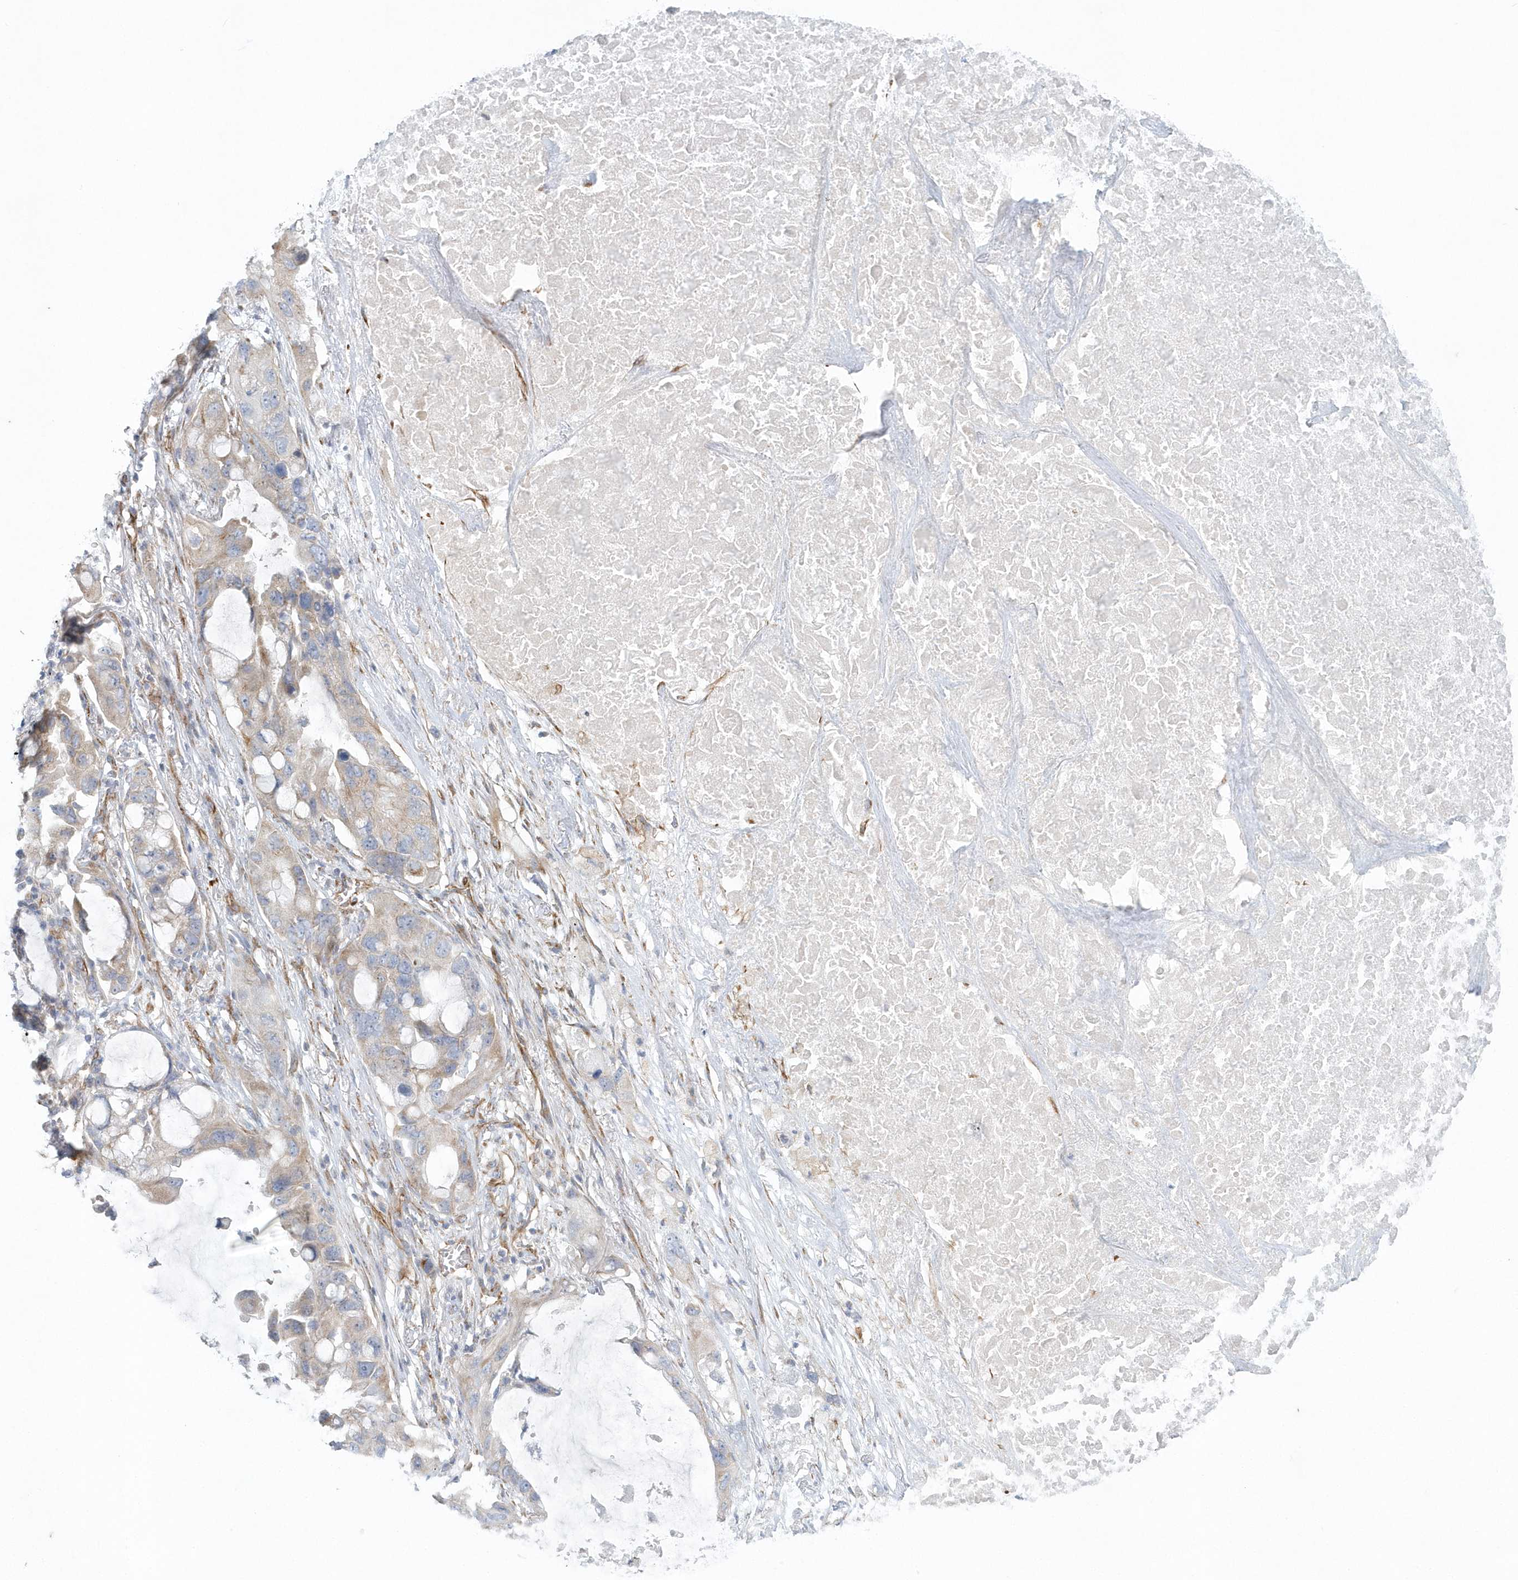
{"staining": {"intensity": "weak", "quantity": "<25%", "location": "cytoplasmic/membranous"}, "tissue": "lung cancer", "cell_type": "Tumor cells", "image_type": "cancer", "snomed": [{"axis": "morphology", "description": "Squamous cell carcinoma, NOS"}, {"axis": "topography", "description": "Lung"}], "caption": "Image shows no protein expression in tumor cells of lung cancer tissue. Brightfield microscopy of immunohistochemistry stained with DAB (brown) and hematoxylin (blue), captured at high magnification.", "gene": "GPR152", "patient": {"sex": "female", "age": 73}}